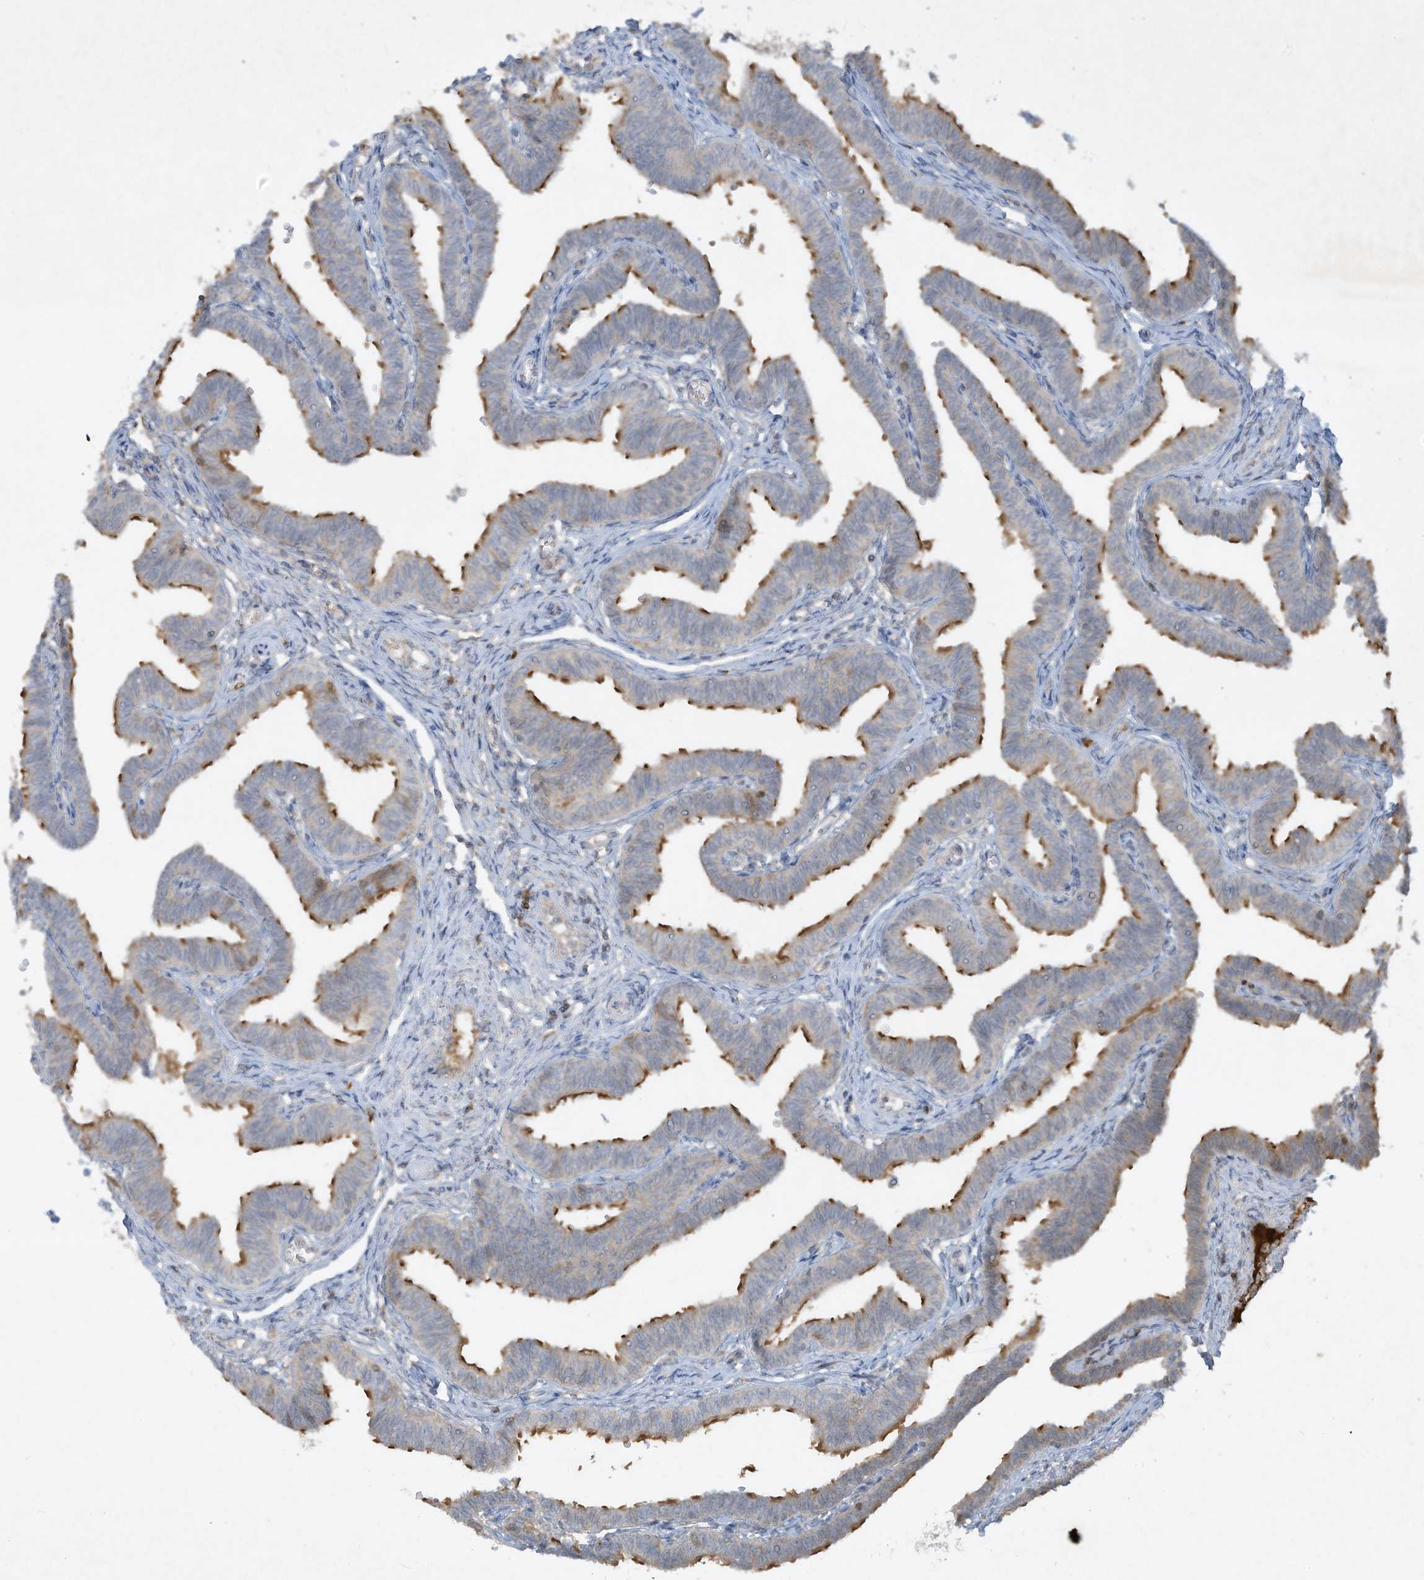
{"staining": {"intensity": "moderate", "quantity": "25%-75%", "location": "cytoplasmic/membranous"}, "tissue": "fallopian tube", "cell_type": "Glandular cells", "image_type": "normal", "snomed": [{"axis": "morphology", "description": "Normal tissue, NOS"}, {"axis": "topography", "description": "Fallopian tube"}, {"axis": "topography", "description": "Ovary"}], "caption": "Immunohistochemical staining of normal human fallopian tube shows moderate cytoplasmic/membranous protein expression in approximately 25%-75% of glandular cells.", "gene": "FETUB", "patient": {"sex": "female", "age": 23}}